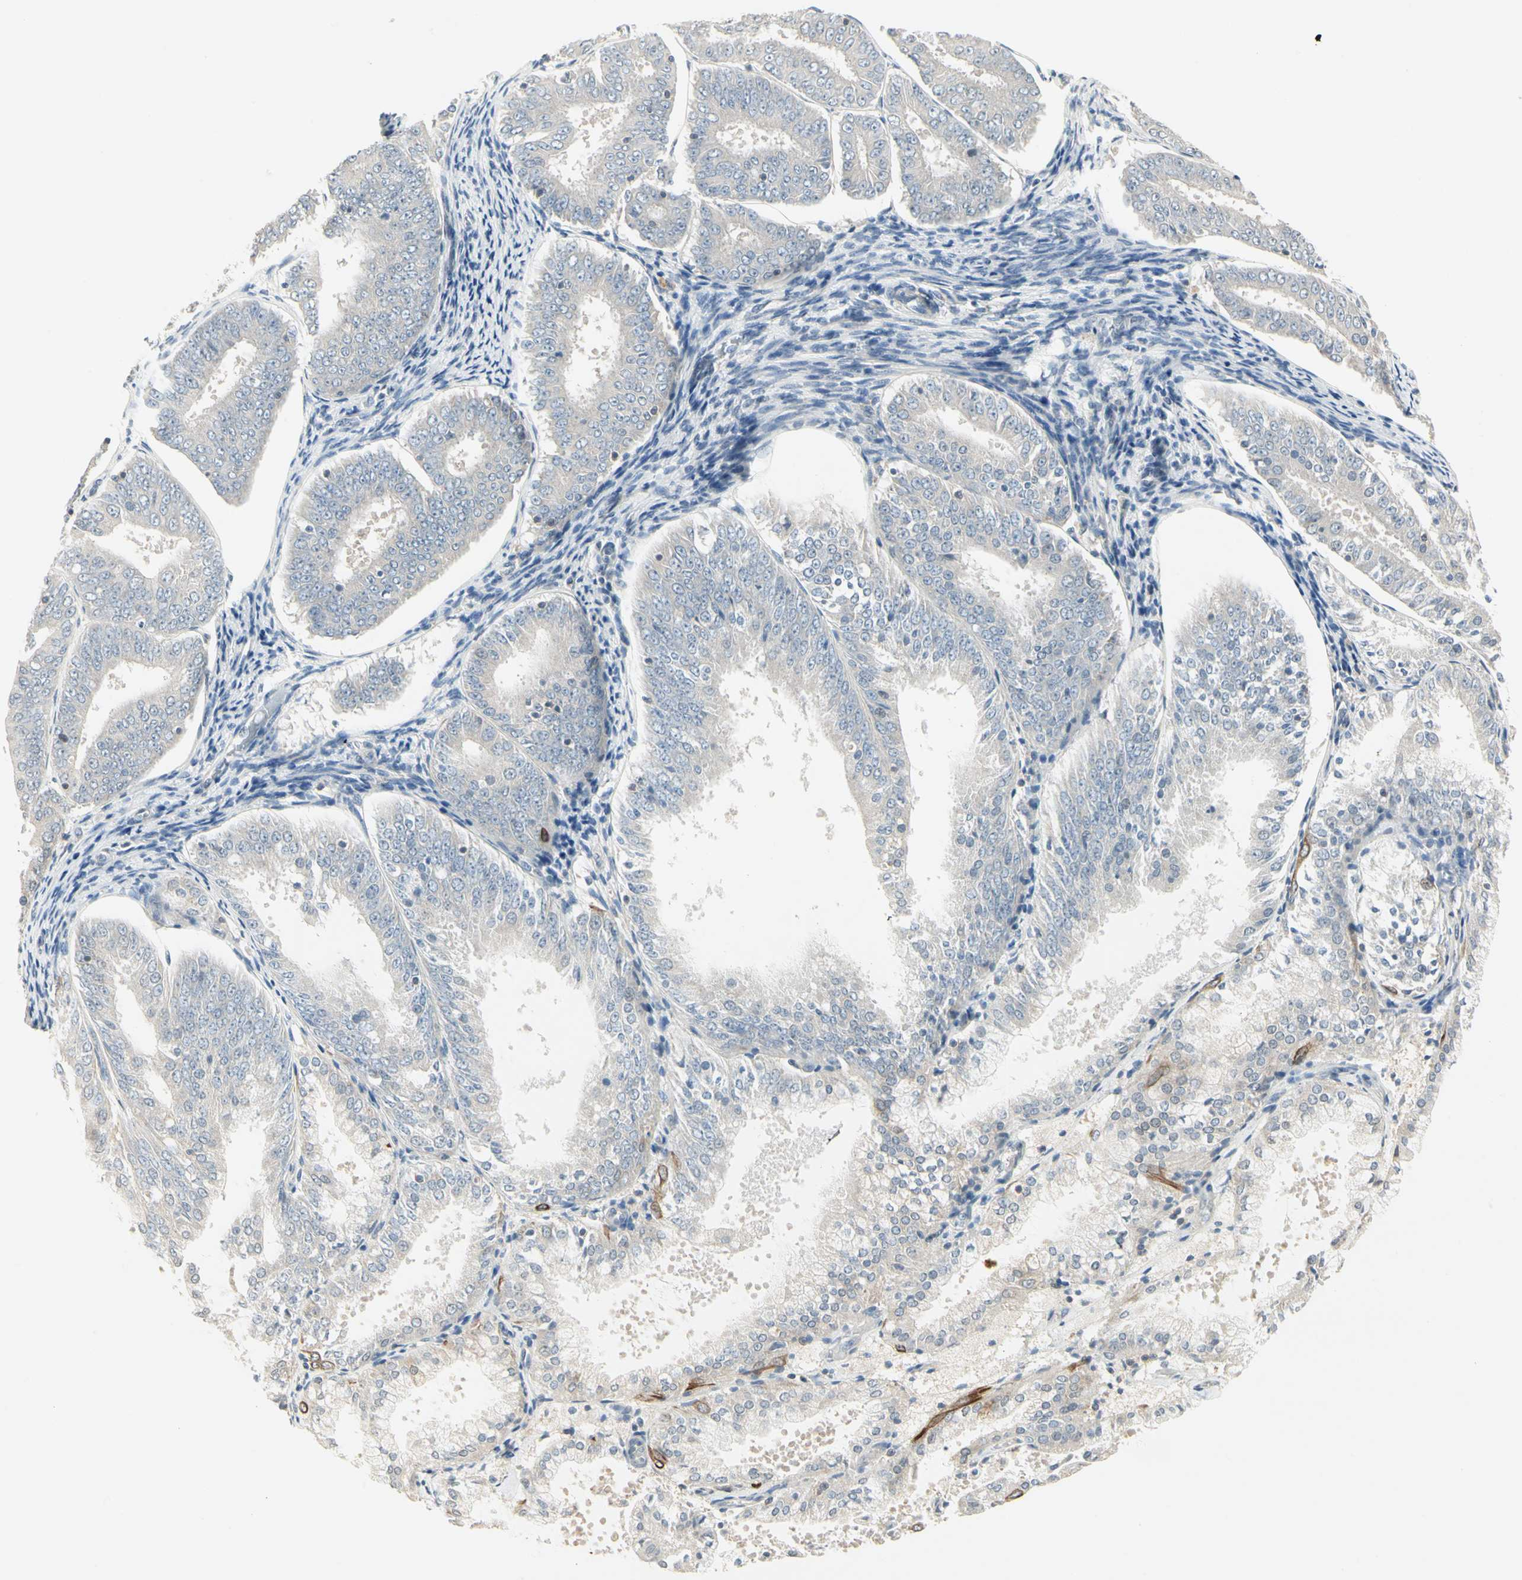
{"staining": {"intensity": "weak", "quantity": "25%-75%", "location": "cytoplasmic/membranous"}, "tissue": "endometrial cancer", "cell_type": "Tumor cells", "image_type": "cancer", "snomed": [{"axis": "morphology", "description": "Adenocarcinoma, NOS"}, {"axis": "topography", "description": "Endometrium"}], "caption": "Protein analysis of adenocarcinoma (endometrial) tissue exhibits weak cytoplasmic/membranous expression in approximately 25%-75% of tumor cells. (DAB (3,3'-diaminobenzidine) IHC with brightfield microscopy, high magnification).", "gene": "ZFP36", "patient": {"sex": "female", "age": 63}}